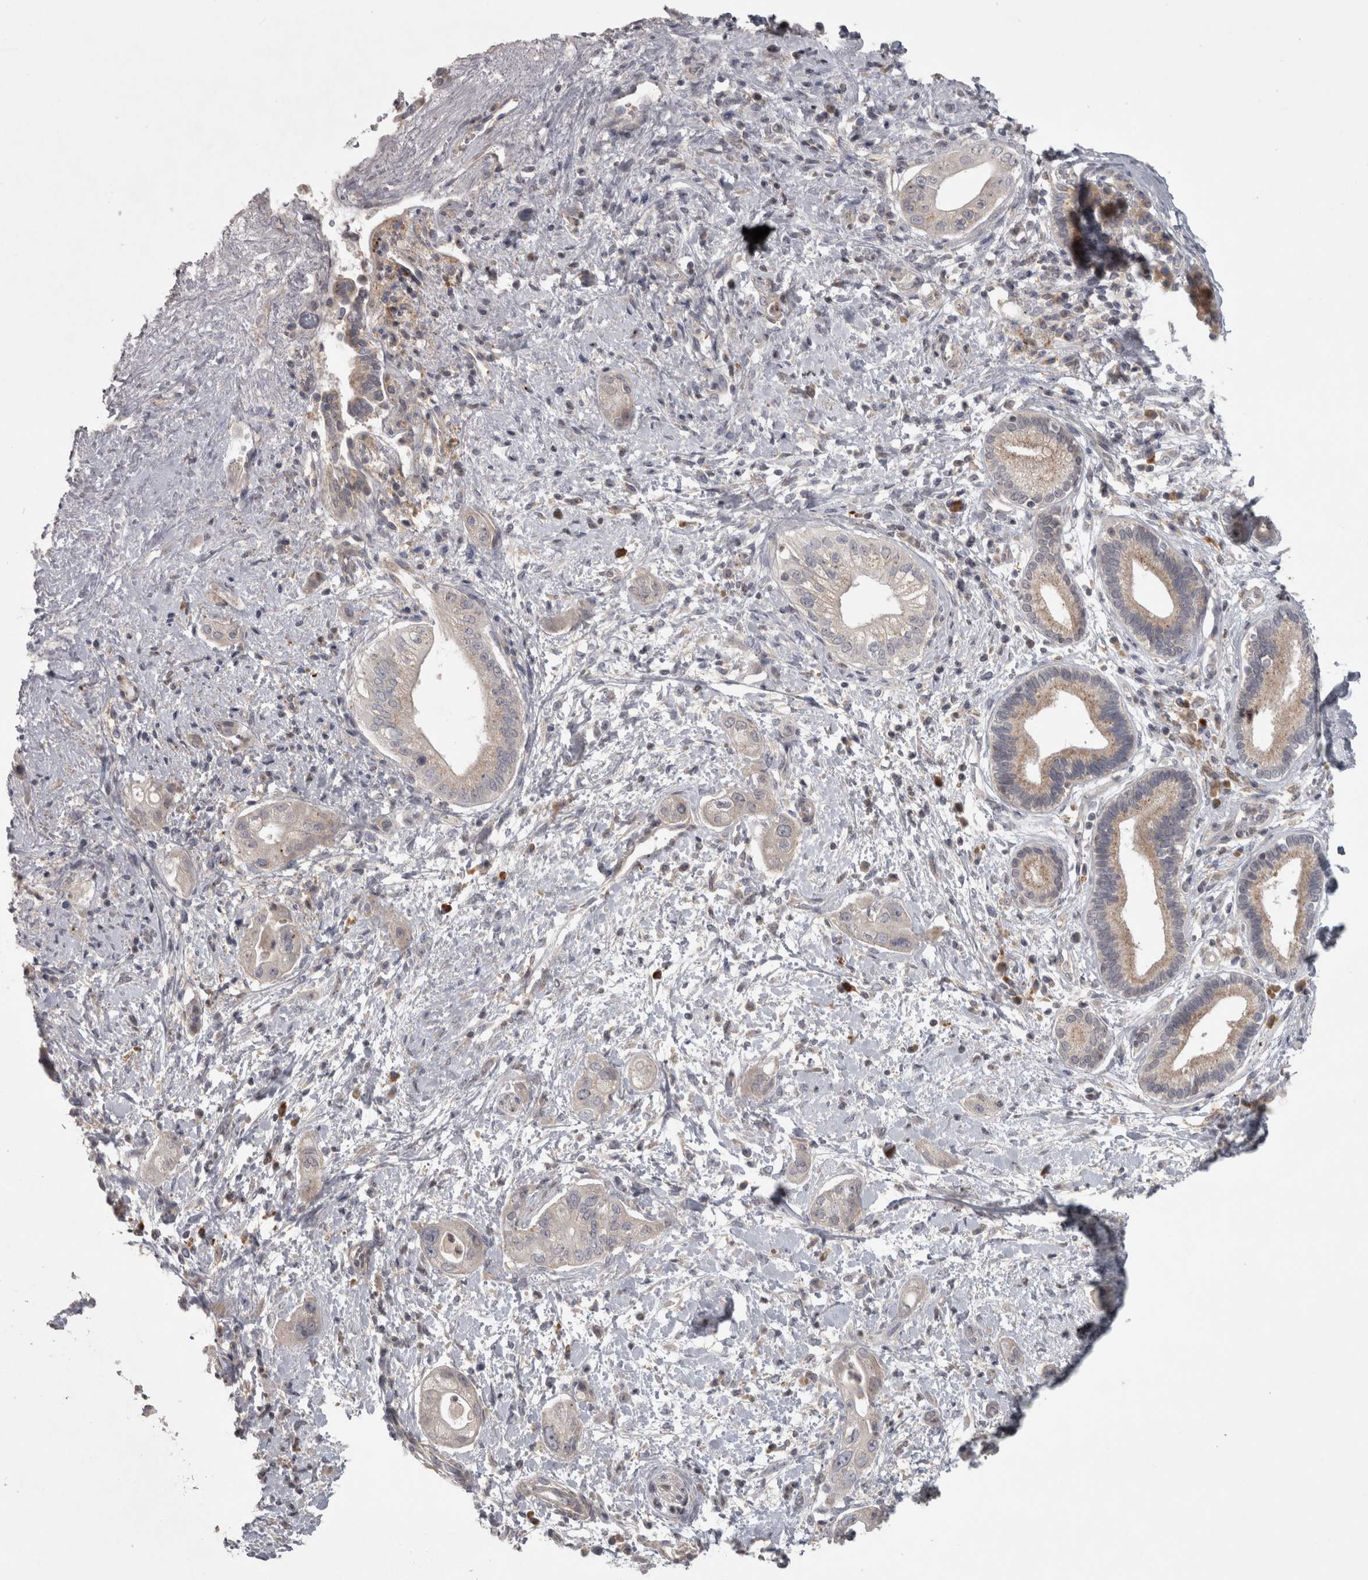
{"staining": {"intensity": "negative", "quantity": "none", "location": "none"}, "tissue": "pancreatic cancer", "cell_type": "Tumor cells", "image_type": "cancer", "snomed": [{"axis": "morphology", "description": "Adenocarcinoma, NOS"}, {"axis": "topography", "description": "Pancreas"}], "caption": "DAB (3,3'-diaminobenzidine) immunohistochemical staining of adenocarcinoma (pancreatic) exhibits no significant staining in tumor cells.", "gene": "SLCO5A1", "patient": {"sex": "male", "age": 58}}